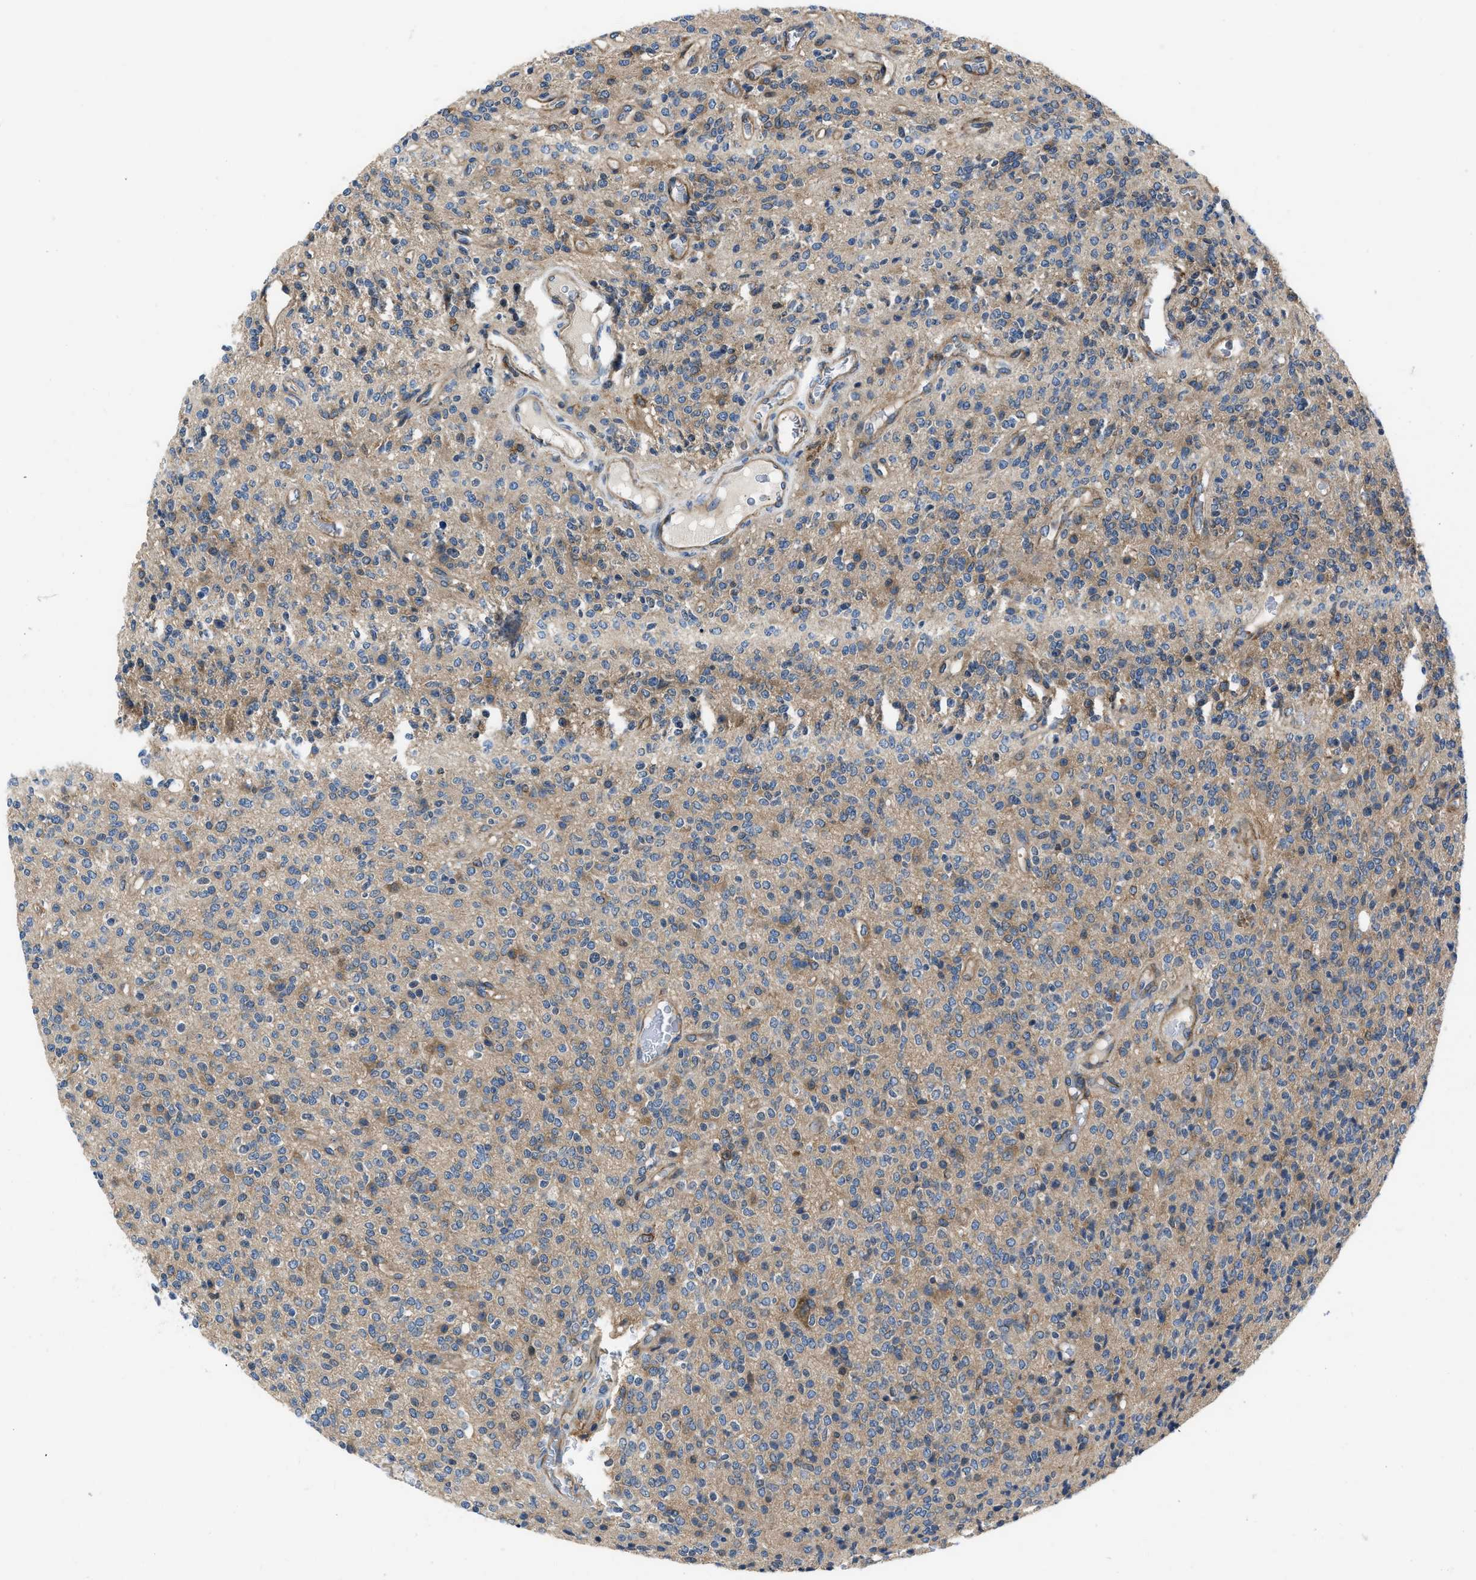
{"staining": {"intensity": "weak", "quantity": "25%-75%", "location": "cytoplasmic/membranous"}, "tissue": "glioma", "cell_type": "Tumor cells", "image_type": "cancer", "snomed": [{"axis": "morphology", "description": "Glioma, malignant, High grade"}, {"axis": "topography", "description": "Brain"}], "caption": "IHC image of human glioma stained for a protein (brown), which exhibits low levels of weak cytoplasmic/membranous staining in approximately 25%-75% of tumor cells.", "gene": "YARS1", "patient": {"sex": "male", "age": 34}}